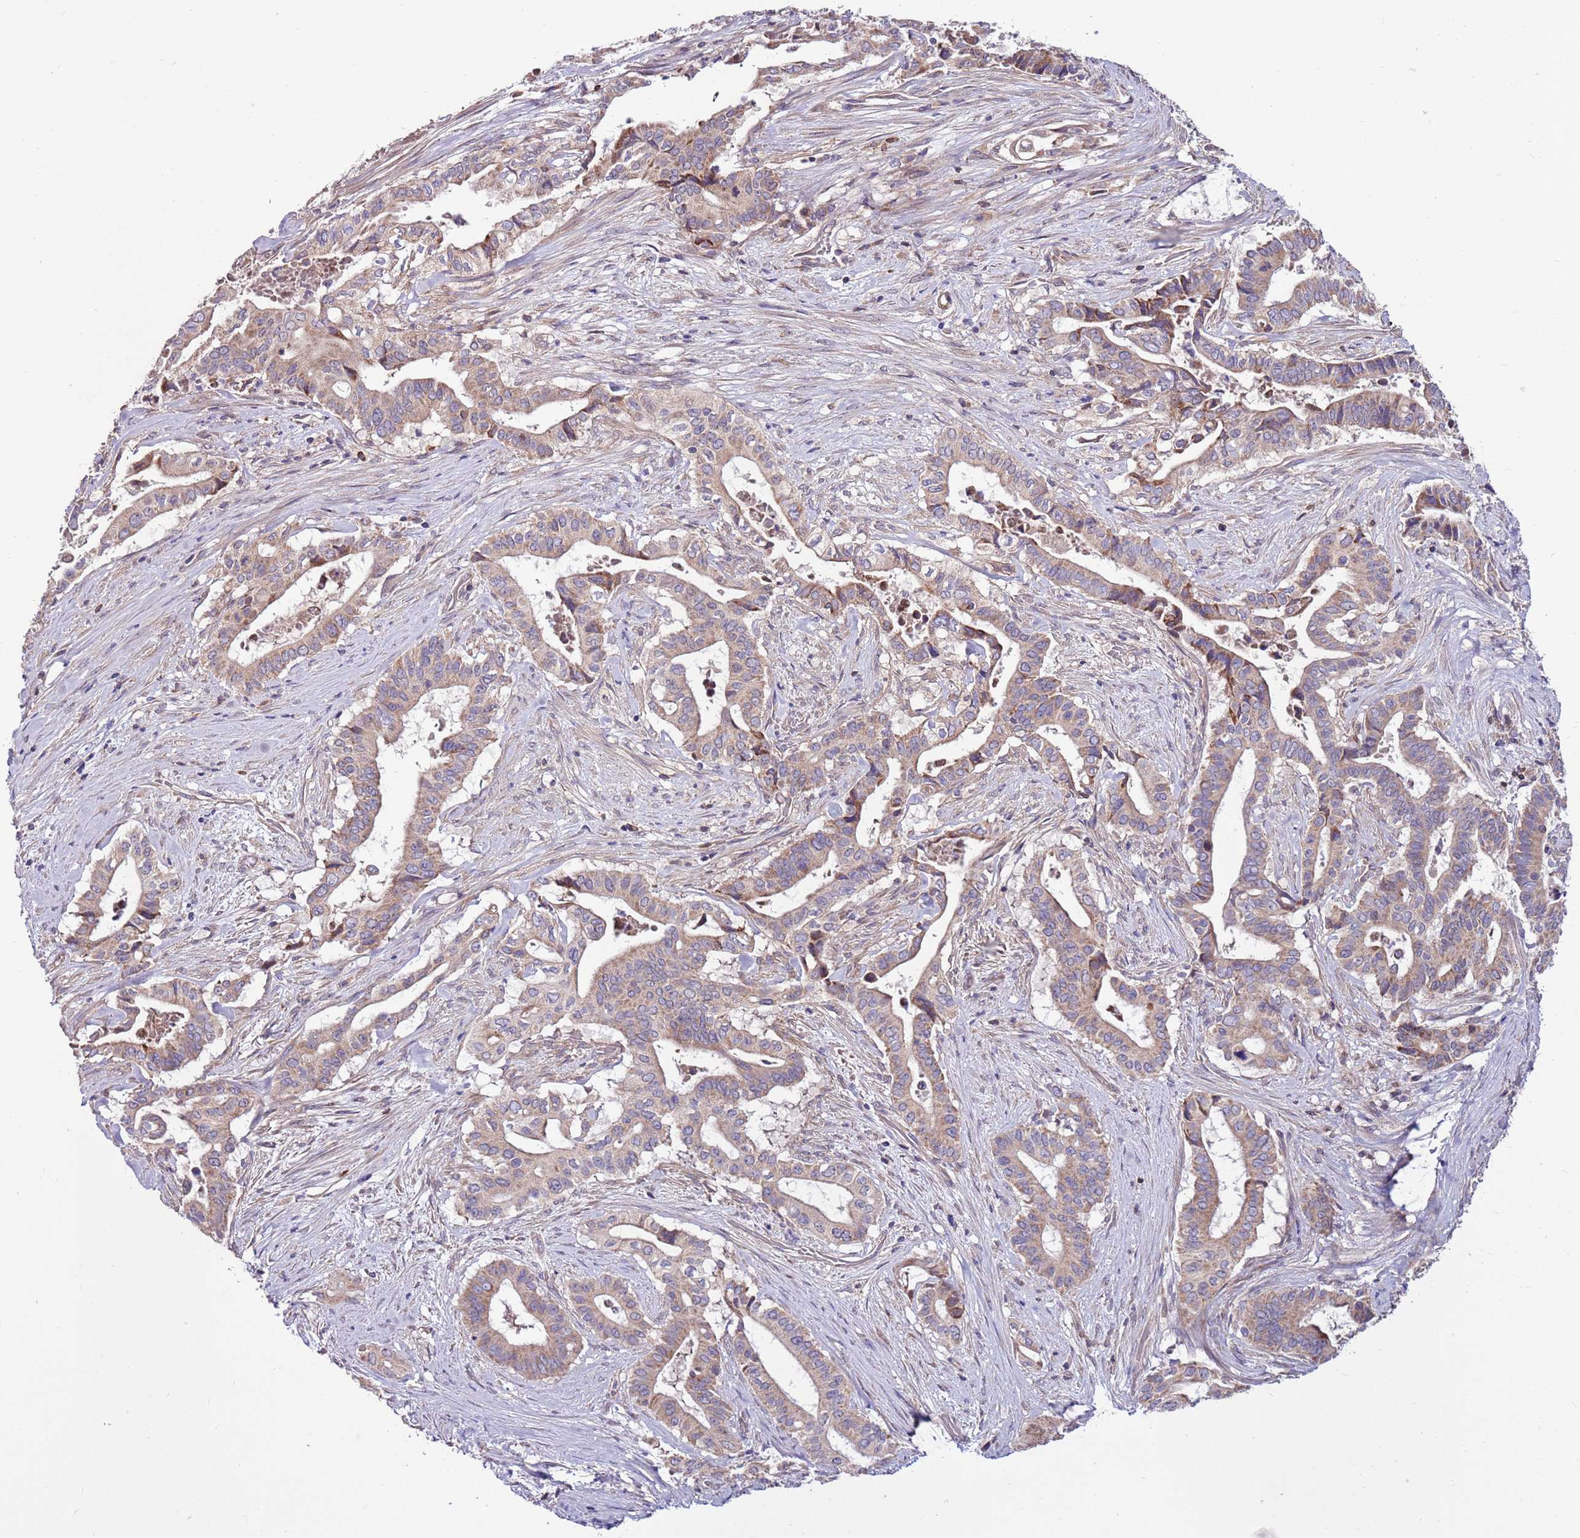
{"staining": {"intensity": "moderate", "quantity": ">75%", "location": "cytoplasmic/membranous"}, "tissue": "pancreatic cancer", "cell_type": "Tumor cells", "image_type": "cancer", "snomed": [{"axis": "morphology", "description": "Adenocarcinoma, NOS"}, {"axis": "topography", "description": "Pancreas"}], "caption": "This is a photomicrograph of IHC staining of pancreatic cancer, which shows moderate expression in the cytoplasmic/membranous of tumor cells.", "gene": "SMG1", "patient": {"sex": "female", "age": 77}}